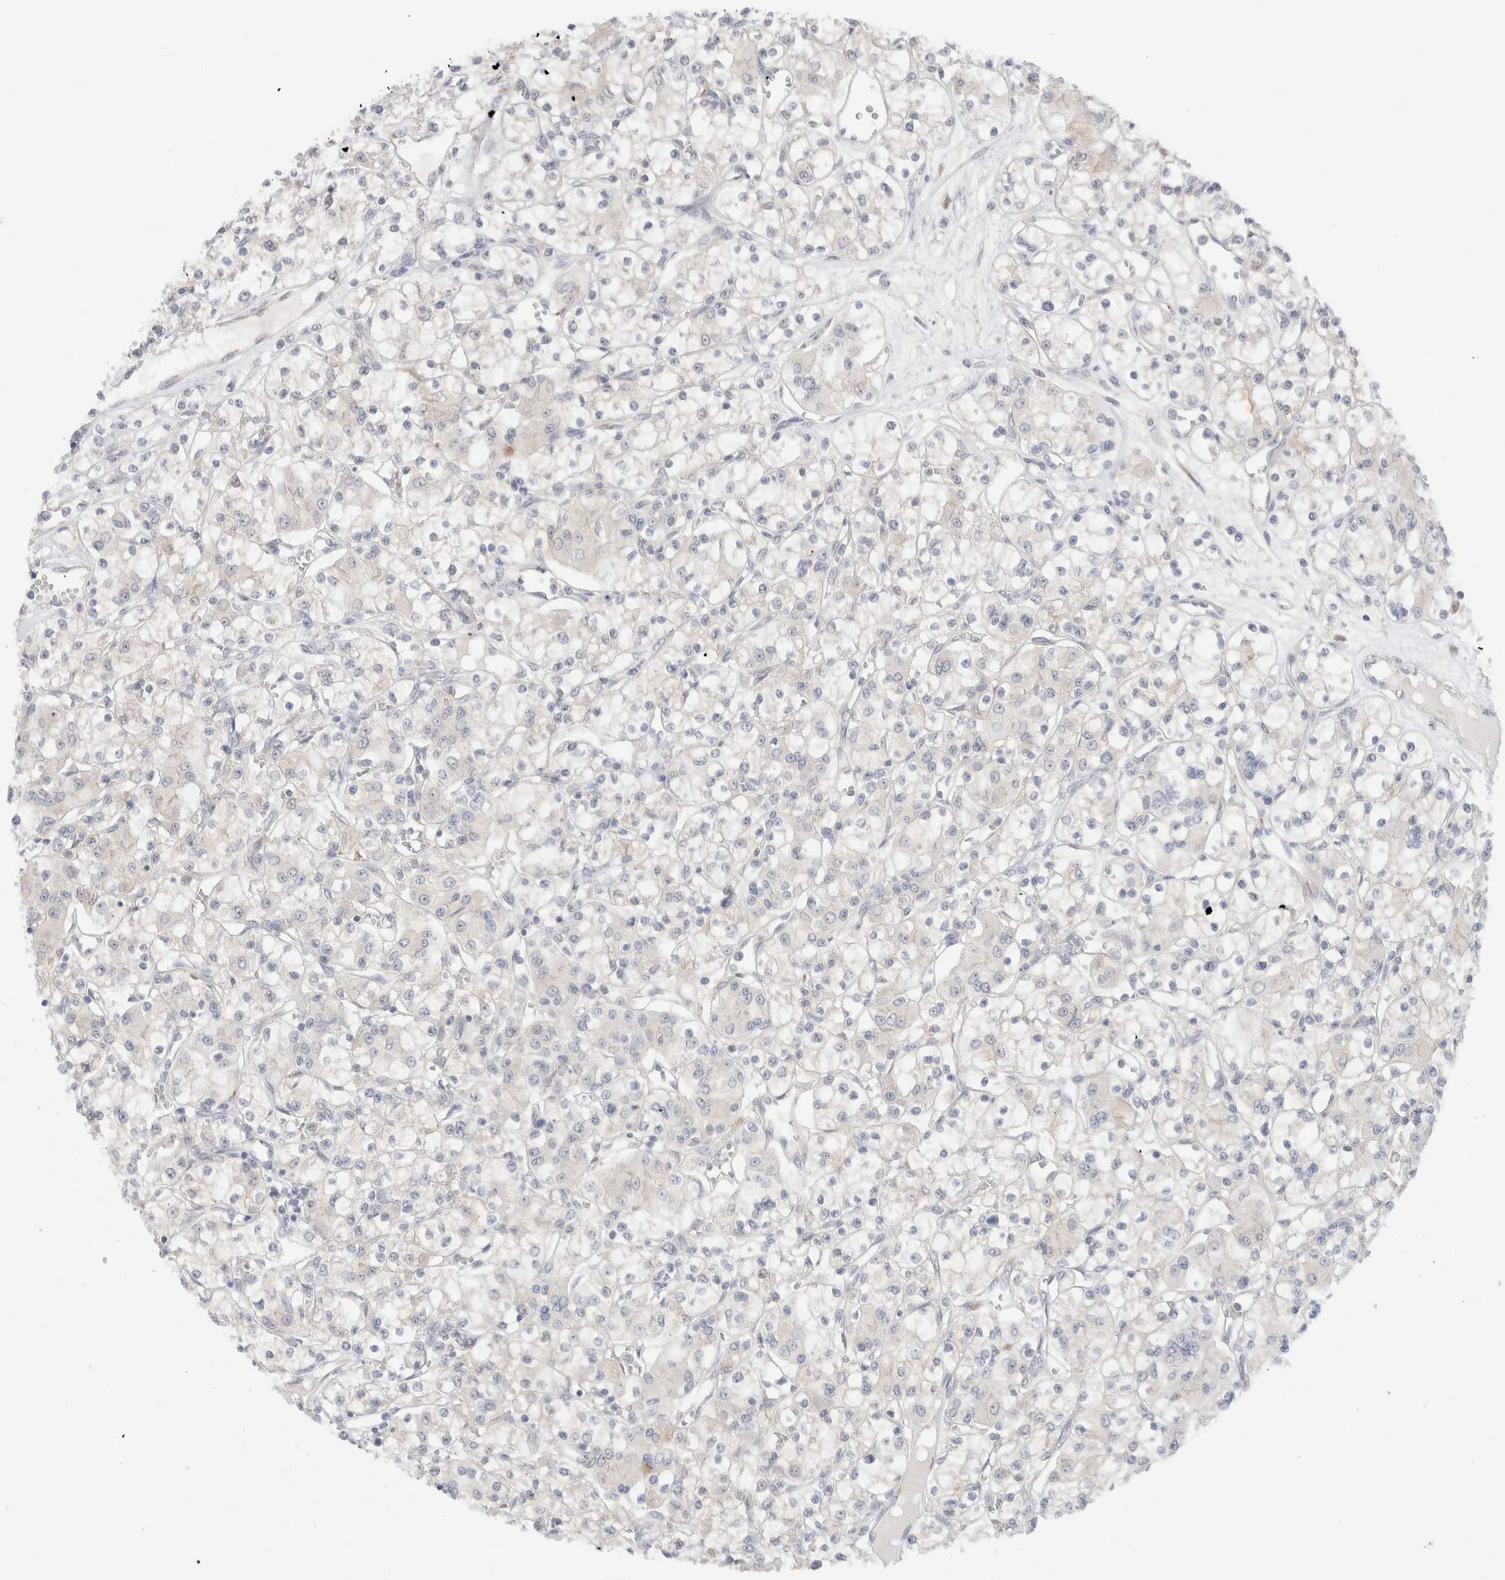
{"staining": {"intensity": "negative", "quantity": "none", "location": "none"}, "tissue": "renal cancer", "cell_type": "Tumor cells", "image_type": "cancer", "snomed": [{"axis": "morphology", "description": "Adenocarcinoma, NOS"}, {"axis": "topography", "description": "Kidney"}], "caption": "An IHC image of renal cancer is shown. There is no staining in tumor cells of renal cancer.", "gene": "EFCAB13", "patient": {"sex": "female", "age": 59}}